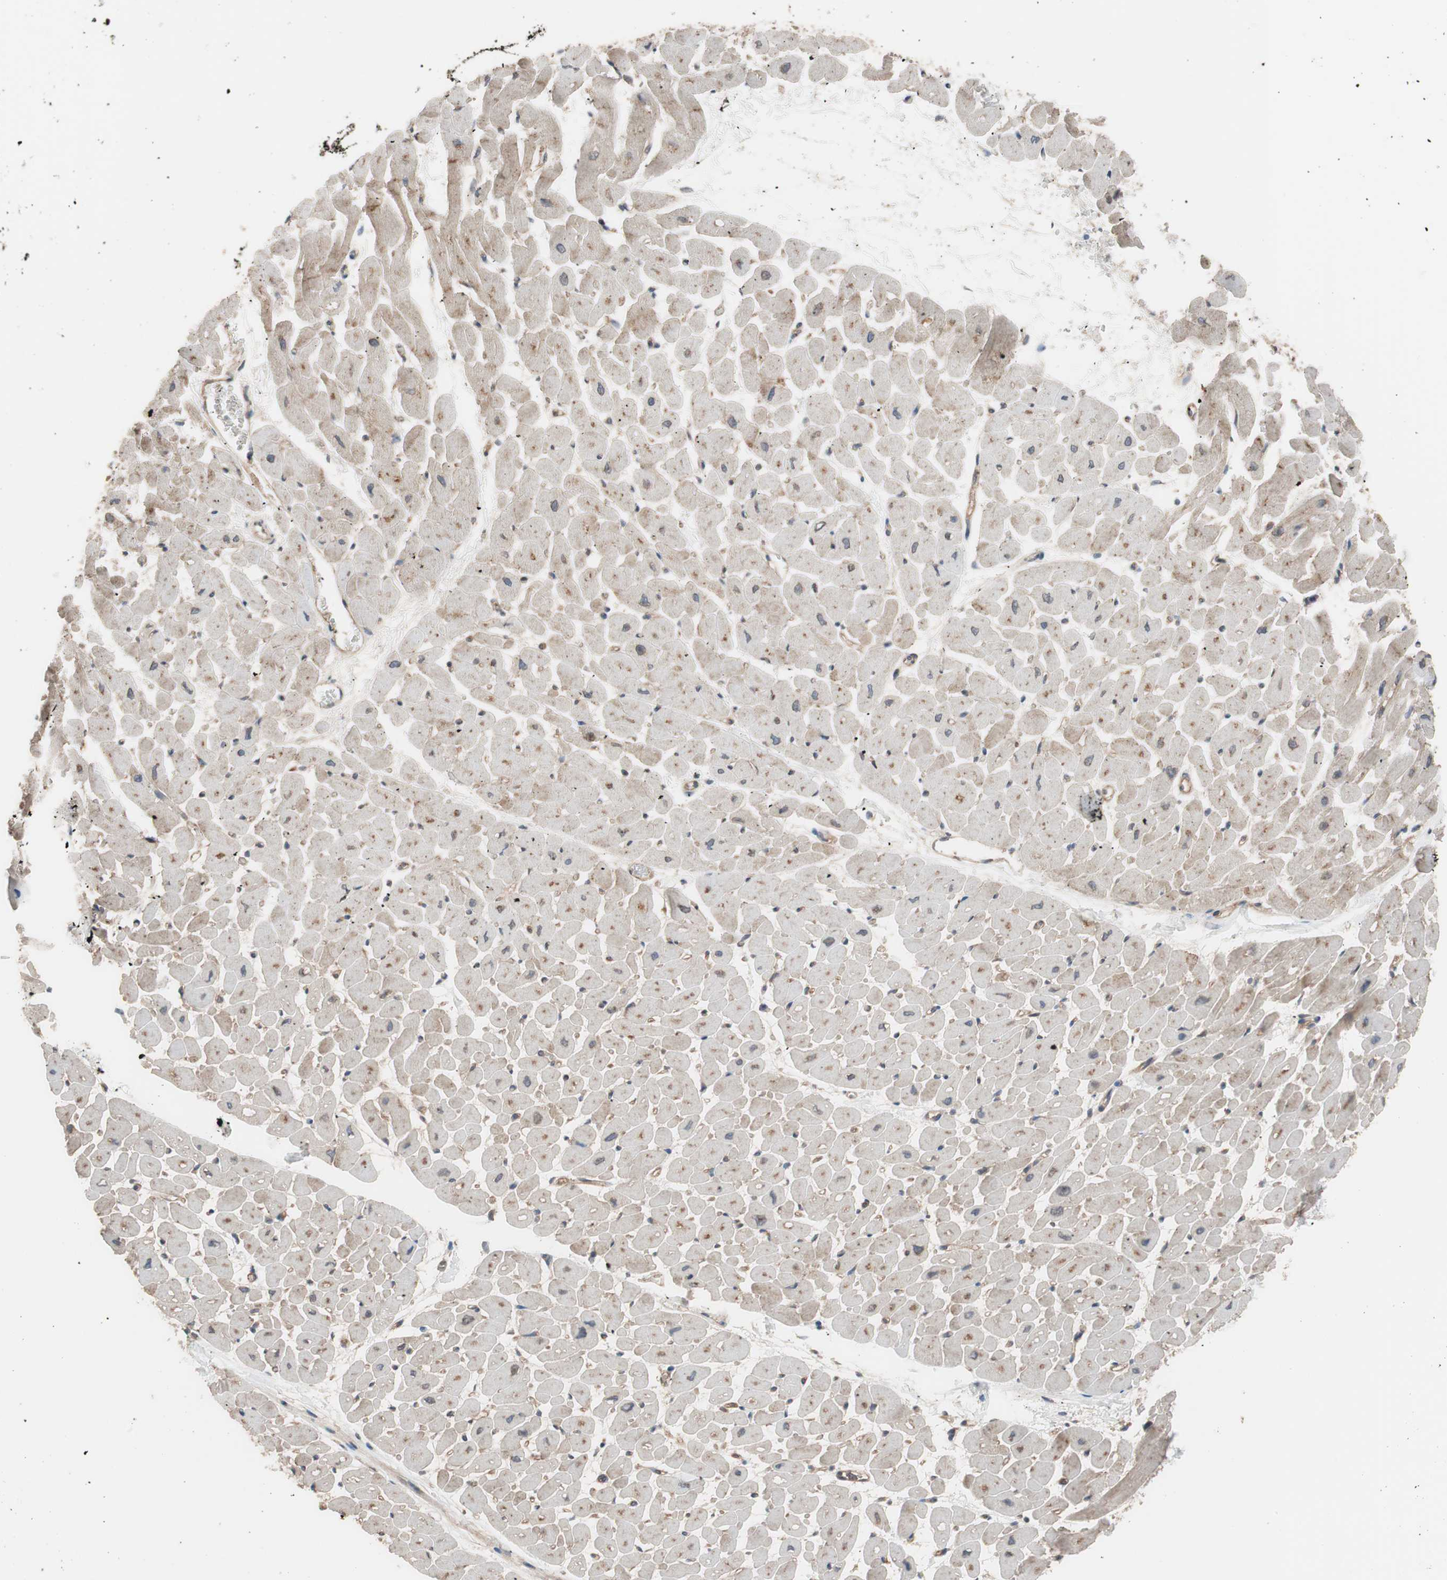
{"staining": {"intensity": "moderate", "quantity": ">75%", "location": "cytoplasmic/membranous"}, "tissue": "heart muscle", "cell_type": "Cardiomyocytes", "image_type": "normal", "snomed": [{"axis": "morphology", "description": "Normal tissue, NOS"}, {"axis": "topography", "description": "Heart"}], "caption": "Brown immunohistochemical staining in unremarkable heart muscle demonstrates moderate cytoplasmic/membranous expression in approximately >75% of cardiomyocytes. Nuclei are stained in blue.", "gene": "SDC4", "patient": {"sex": "male", "age": 45}}